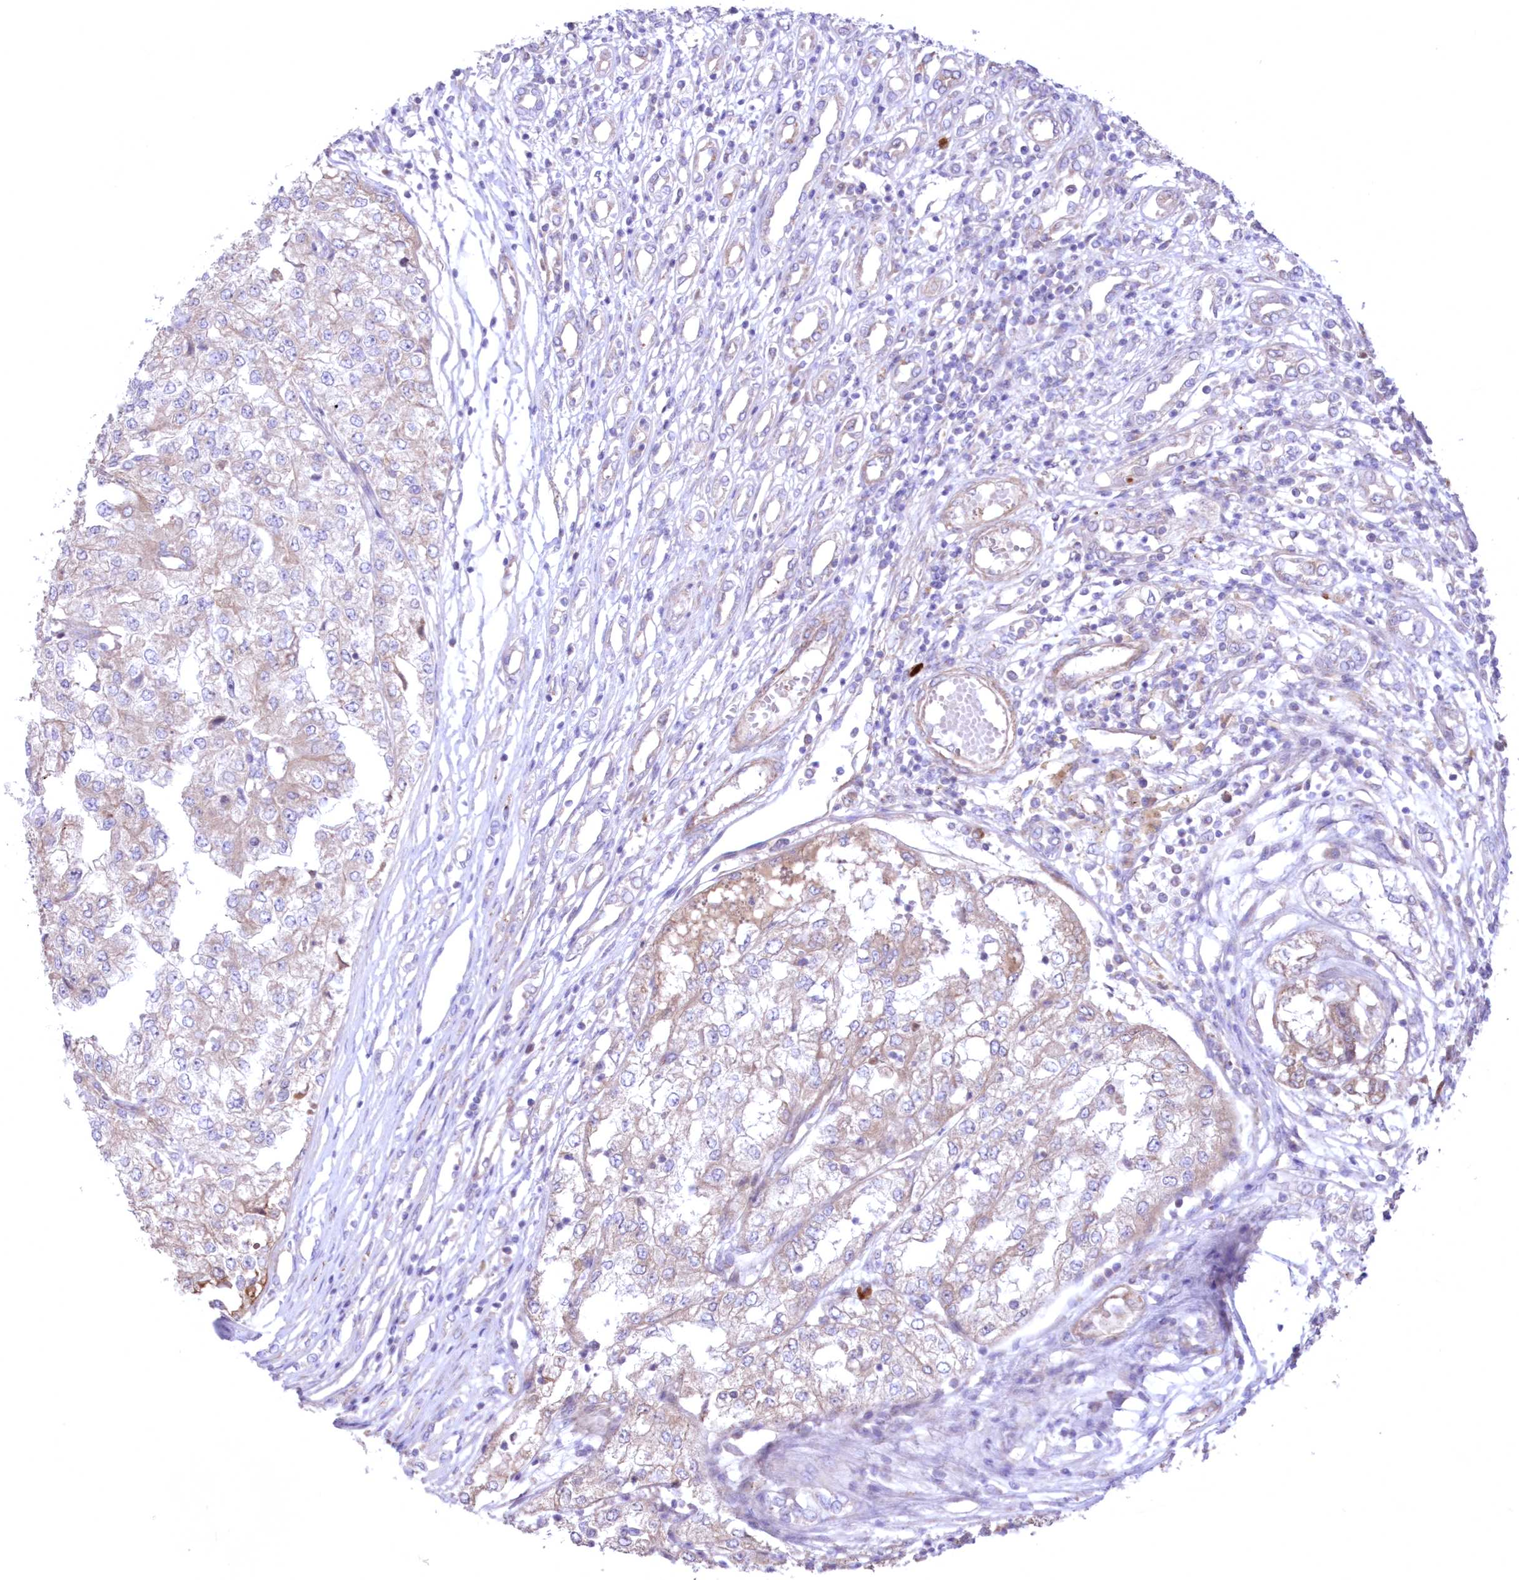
{"staining": {"intensity": "weak", "quantity": "<25%", "location": "cytoplasmic/membranous"}, "tissue": "renal cancer", "cell_type": "Tumor cells", "image_type": "cancer", "snomed": [{"axis": "morphology", "description": "Adenocarcinoma, NOS"}, {"axis": "topography", "description": "Kidney"}], "caption": "Immunohistochemistry histopathology image of human renal adenocarcinoma stained for a protein (brown), which exhibits no expression in tumor cells.", "gene": "MTRF1L", "patient": {"sex": "female", "age": 54}}